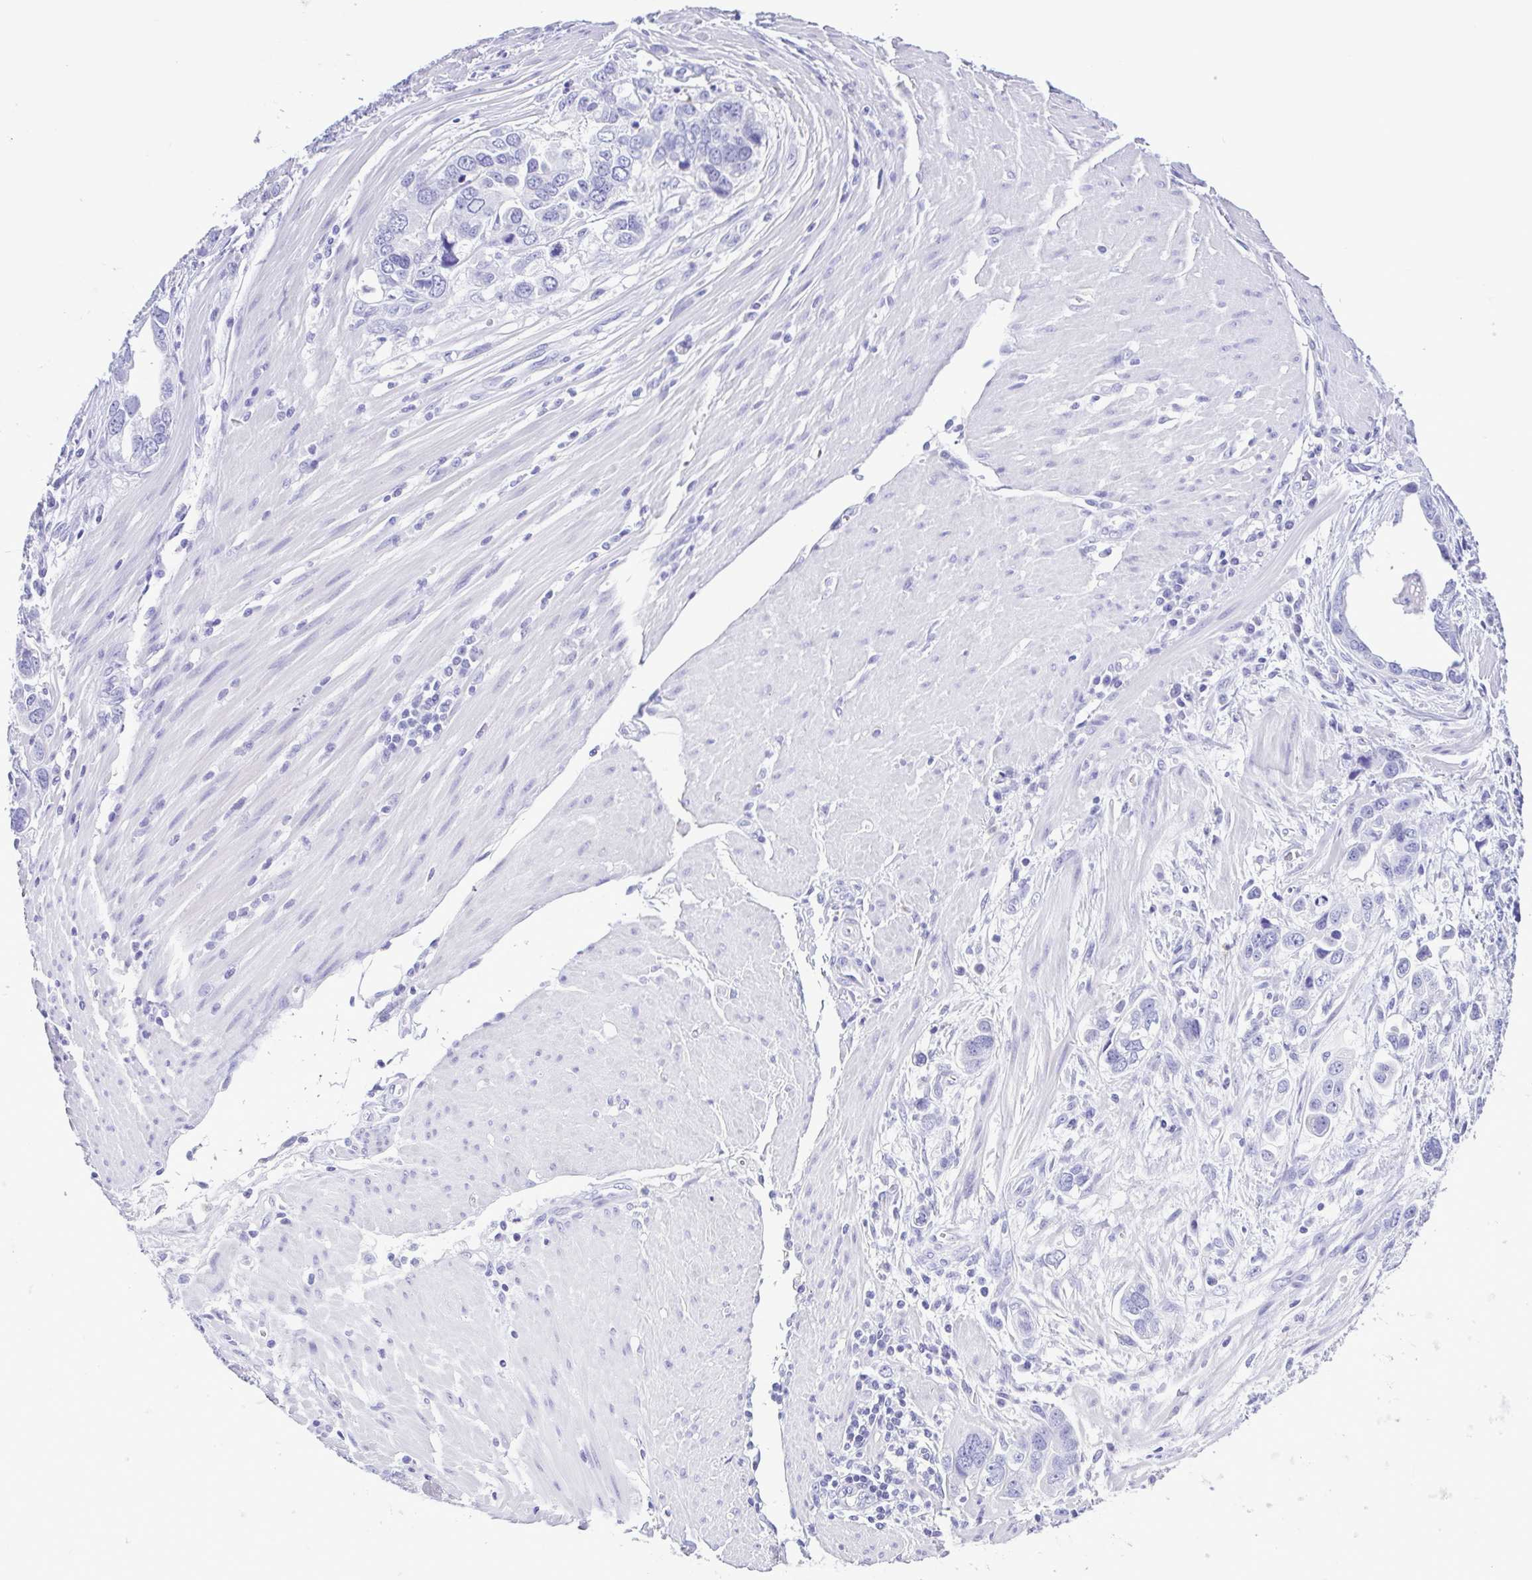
{"staining": {"intensity": "negative", "quantity": "none", "location": "none"}, "tissue": "stomach cancer", "cell_type": "Tumor cells", "image_type": "cancer", "snomed": [{"axis": "morphology", "description": "Adenocarcinoma, NOS"}, {"axis": "topography", "description": "Stomach, lower"}], "caption": "Immunohistochemical staining of human adenocarcinoma (stomach) demonstrates no significant positivity in tumor cells.", "gene": "SPATA16", "patient": {"sex": "female", "age": 93}}